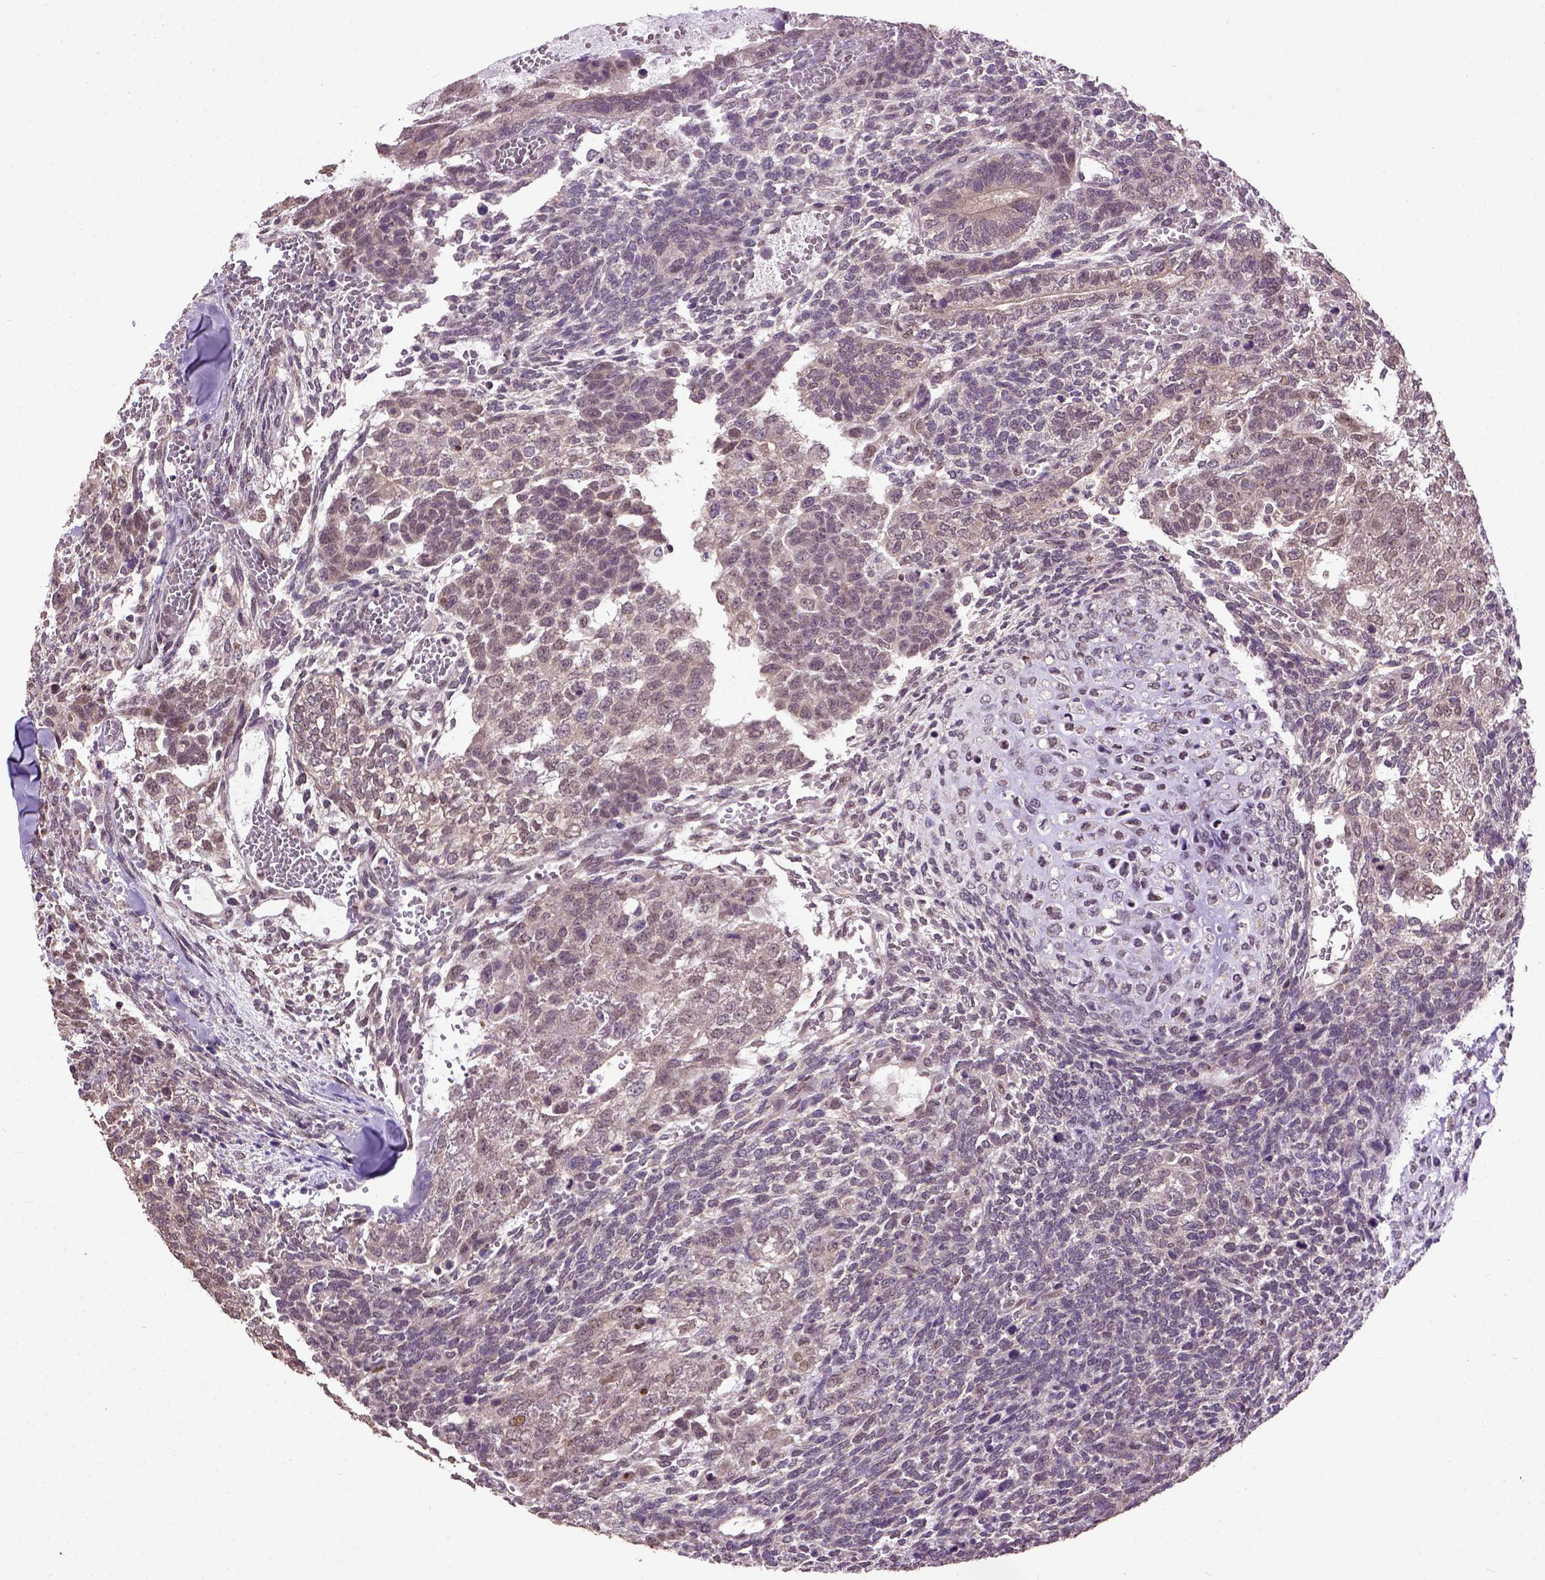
{"staining": {"intensity": "moderate", "quantity": "25%-75%", "location": "nuclear"}, "tissue": "testis cancer", "cell_type": "Tumor cells", "image_type": "cancer", "snomed": [{"axis": "morphology", "description": "Normal tissue, NOS"}, {"axis": "morphology", "description": "Carcinoma, Embryonal, NOS"}, {"axis": "topography", "description": "Testis"}, {"axis": "topography", "description": "Epididymis"}], "caption": "This is an image of immunohistochemistry staining of embryonal carcinoma (testis), which shows moderate staining in the nuclear of tumor cells.", "gene": "UBA3", "patient": {"sex": "male", "age": 23}}